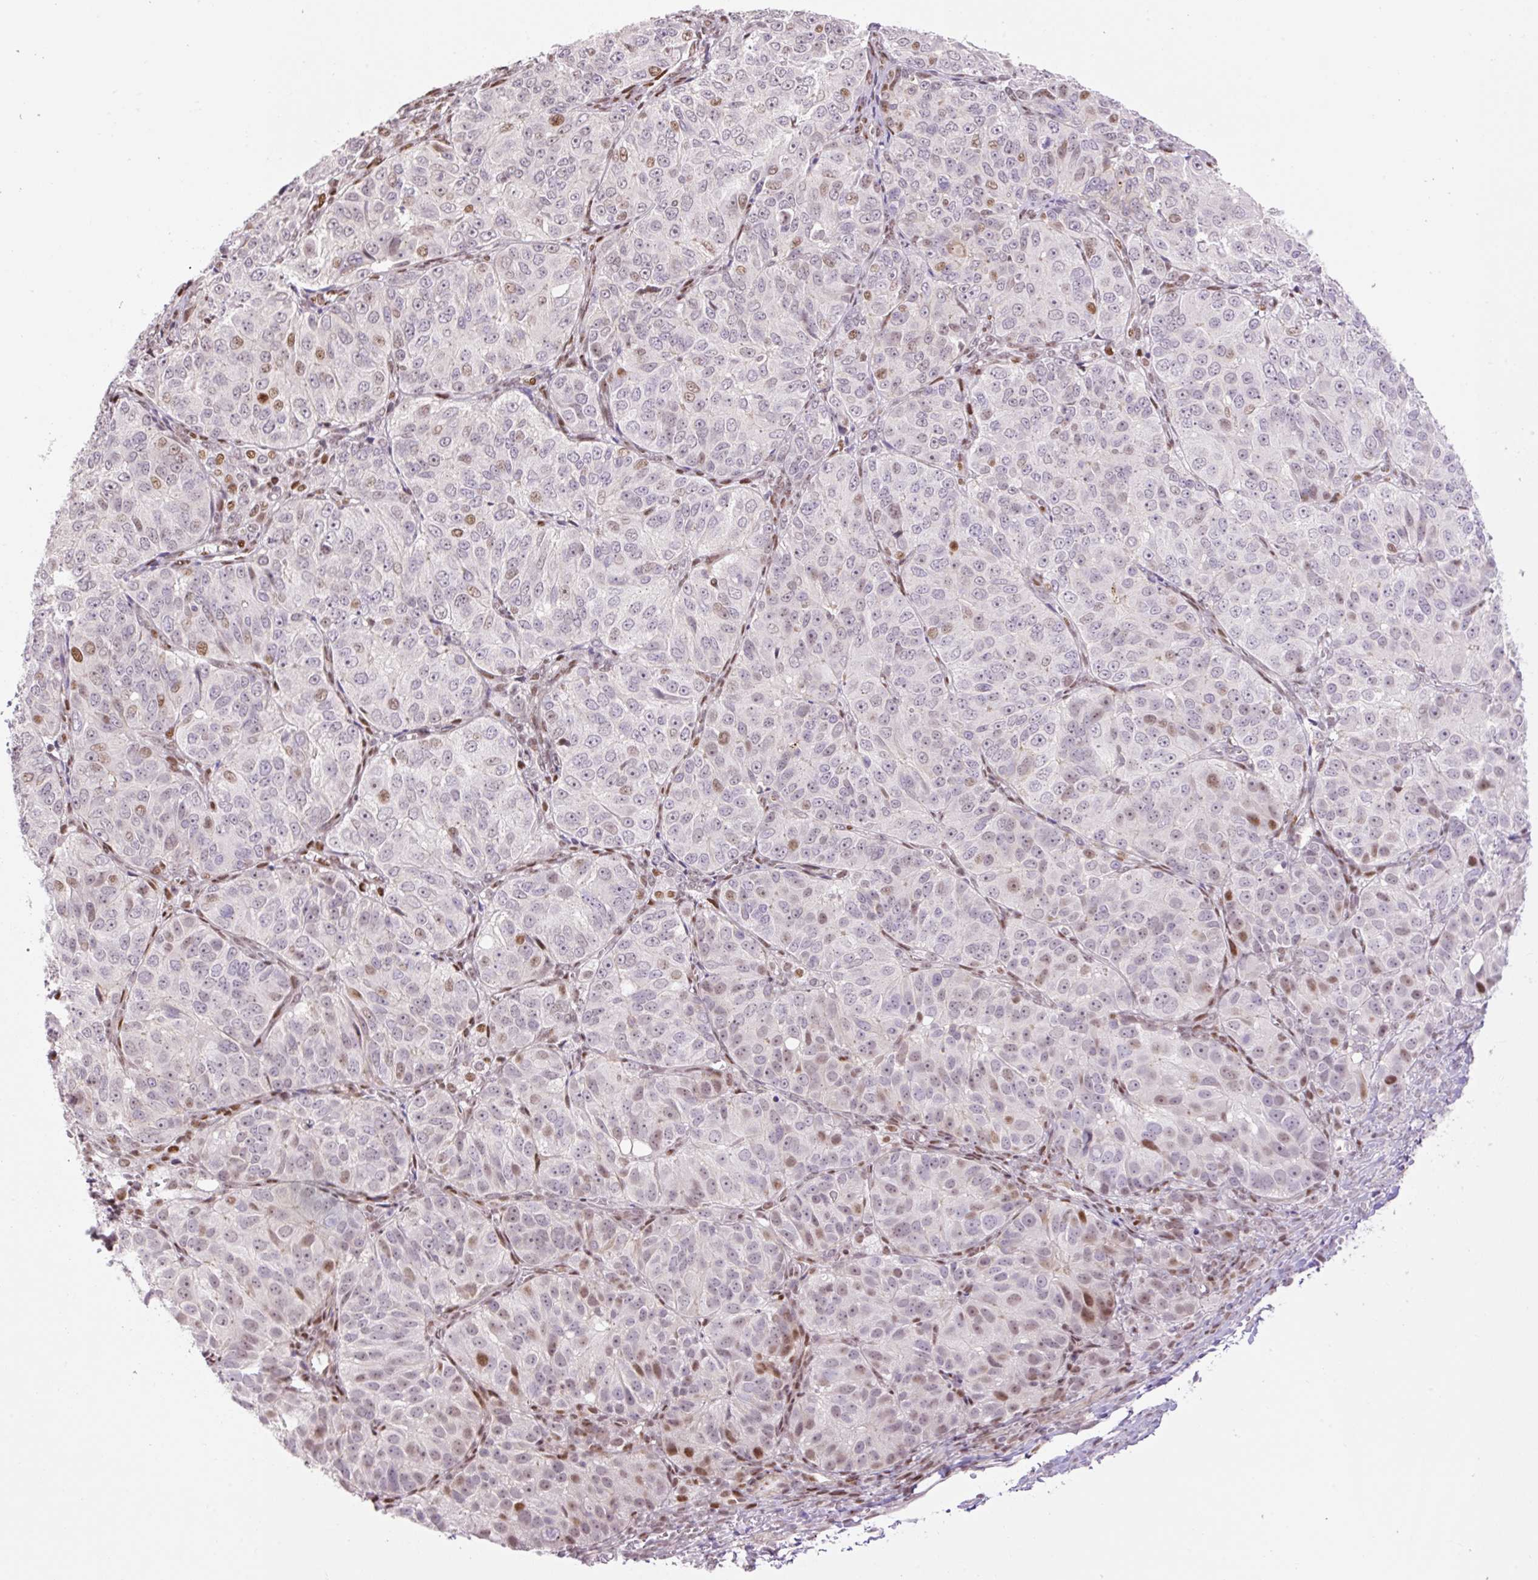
{"staining": {"intensity": "moderate", "quantity": "<25%", "location": "nuclear"}, "tissue": "ovarian cancer", "cell_type": "Tumor cells", "image_type": "cancer", "snomed": [{"axis": "morphology", "description": "Carcinoma, endometroid"}, {"axis": "topography", "description": "Ovary"}], "caption": "Immunohistochemical staining of human endometroid carcinoma (ovarian) exhibits low levels of moderate nuclear expression in about <25% of tumor cells.", "gene": "RIPPLY3", "patient": {"sex": "female", "age": 51}}